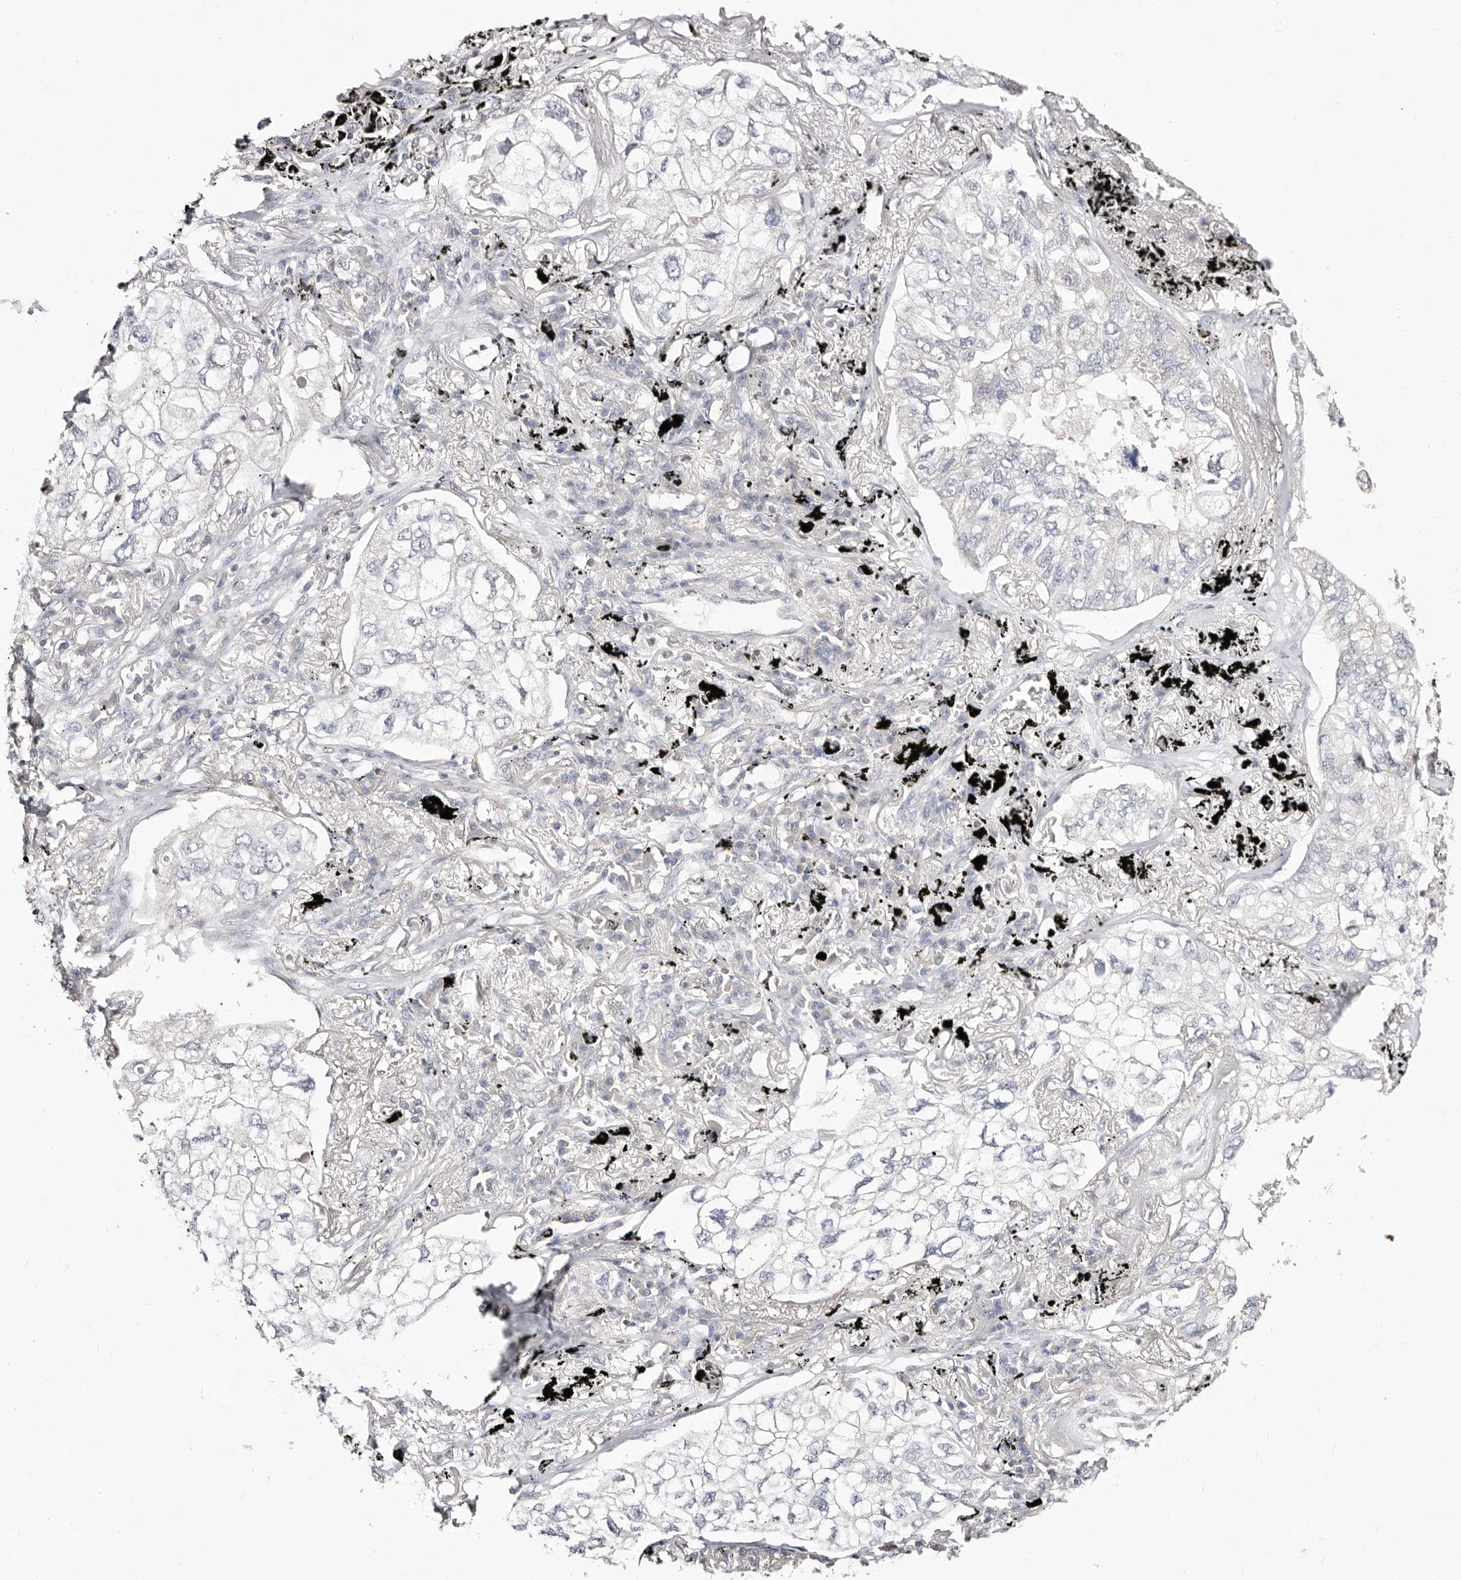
{"staining": {"intensity": "negative", "quantity": "none", "location": "none"}, "tissue": "lung cancer", "cell_type": "Tumor cells", "image_type": "cancer", "snomed": [{"axis": "morphology", "description": "Adenocarcinoma, NOS"}, {"axis": "topography", "description": "Lung"}], "caption": "Photomicrograph shows no significant protein positivity in tumor cells of lung adenocarcinoma.", "gene": "STAT5A", "patient": {"sex": "male", "age": 65}}